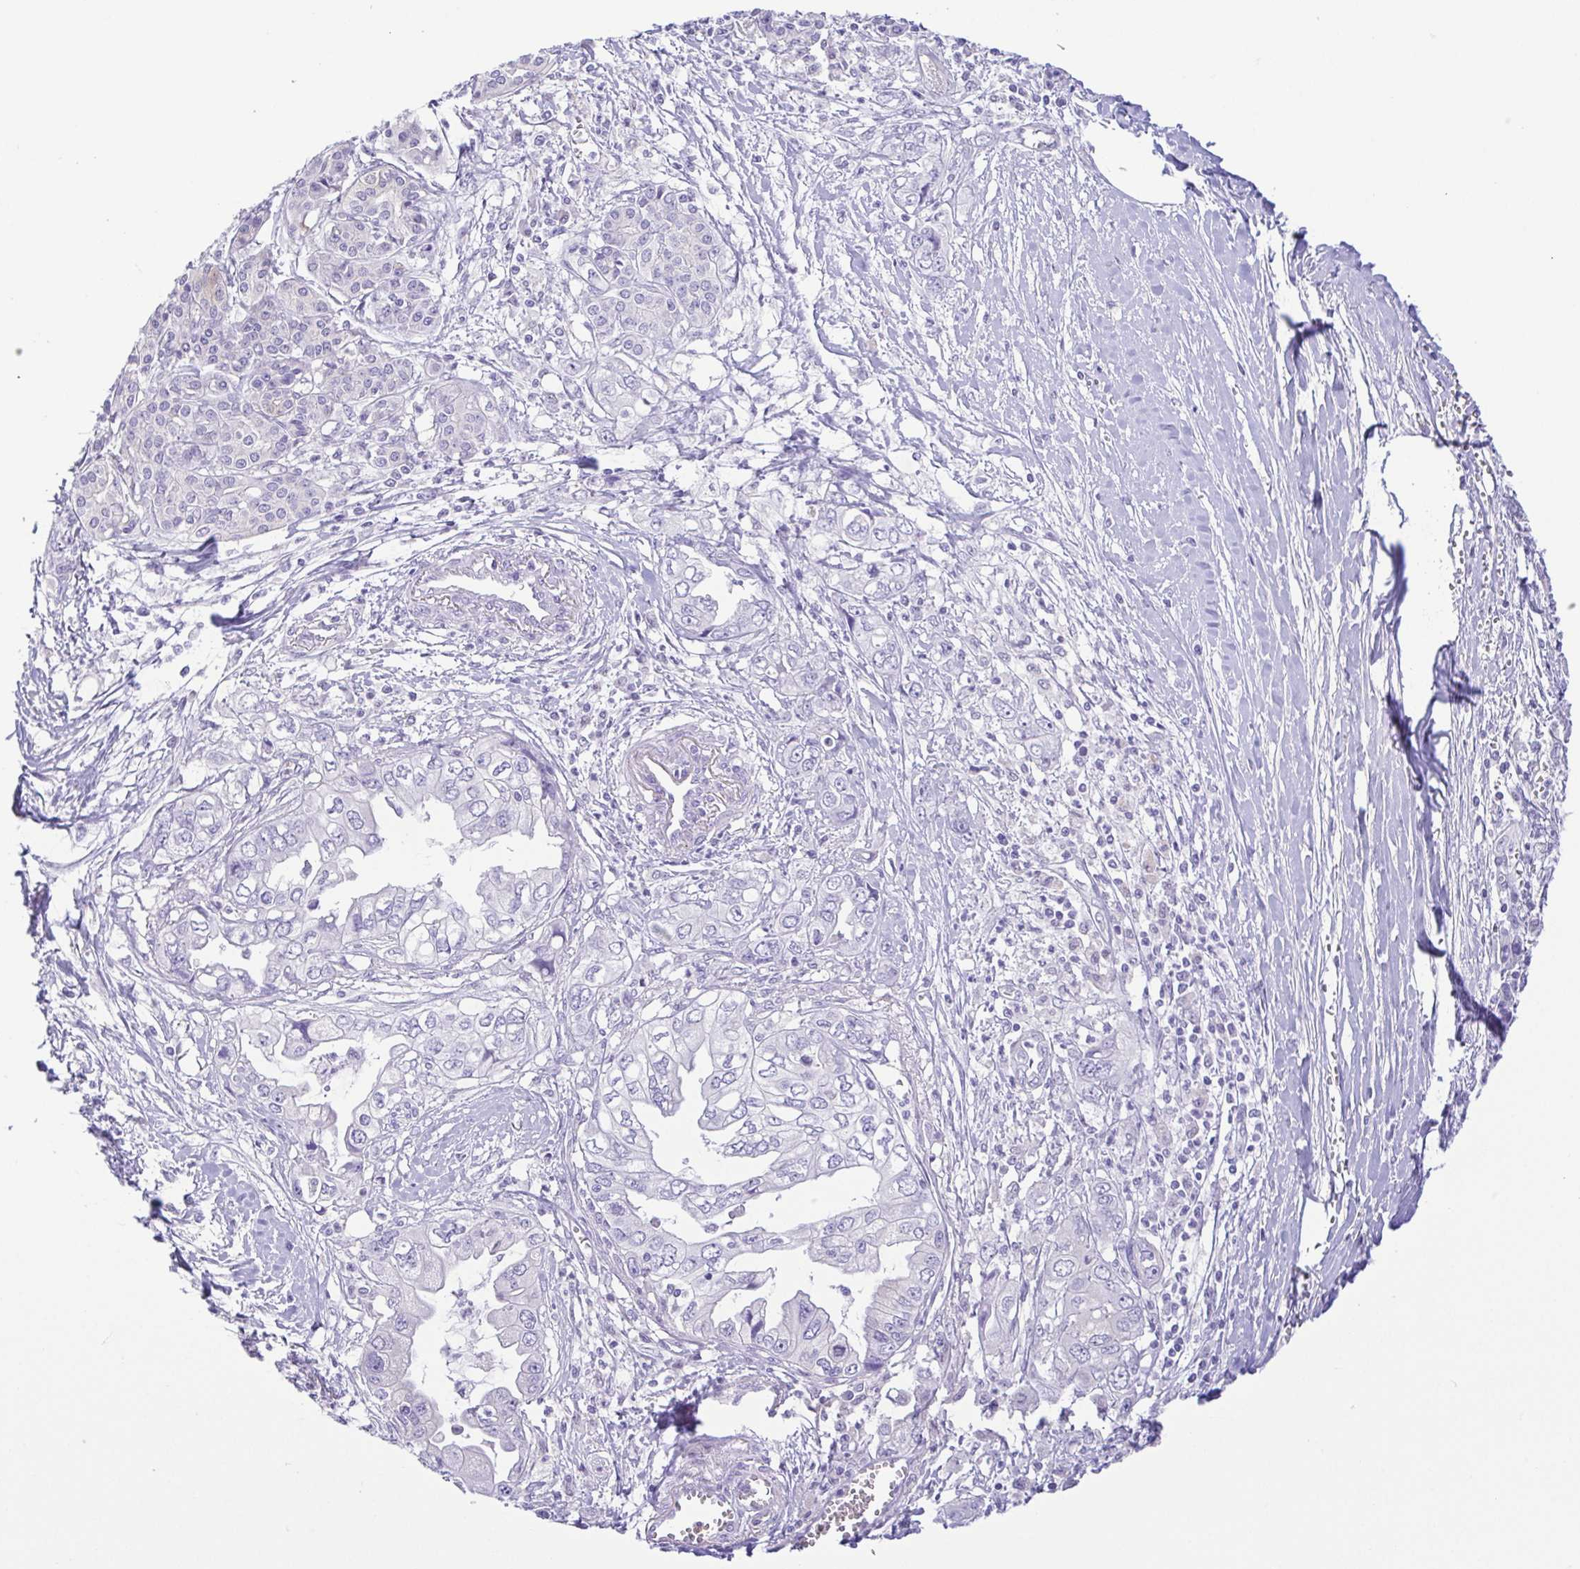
{"staining": {"intensity": "negative", "quantity": "none", "location": "none"}, "tissue": "pancreatic cancer", "cell_type": "Tumor cells", "image_type": "cancer", "snomed": [{"axis": "morphology", "description": "Adenocarcinoma, NOS"}, {"axis": "topography", "description": "Pancreas"}], "caption": "Immunohistochemistry (IHC) of human pancreatic cancer (adenocarcinoma) demonstrates no positivity in tumor cells. (Stains: DAB immunohistochemistry with hematoxylin counter stain, Microscopy: brightfield microscopy at high magnification).", "gene": "EPB42", "patient": {"sex": "male", "age": 68}}